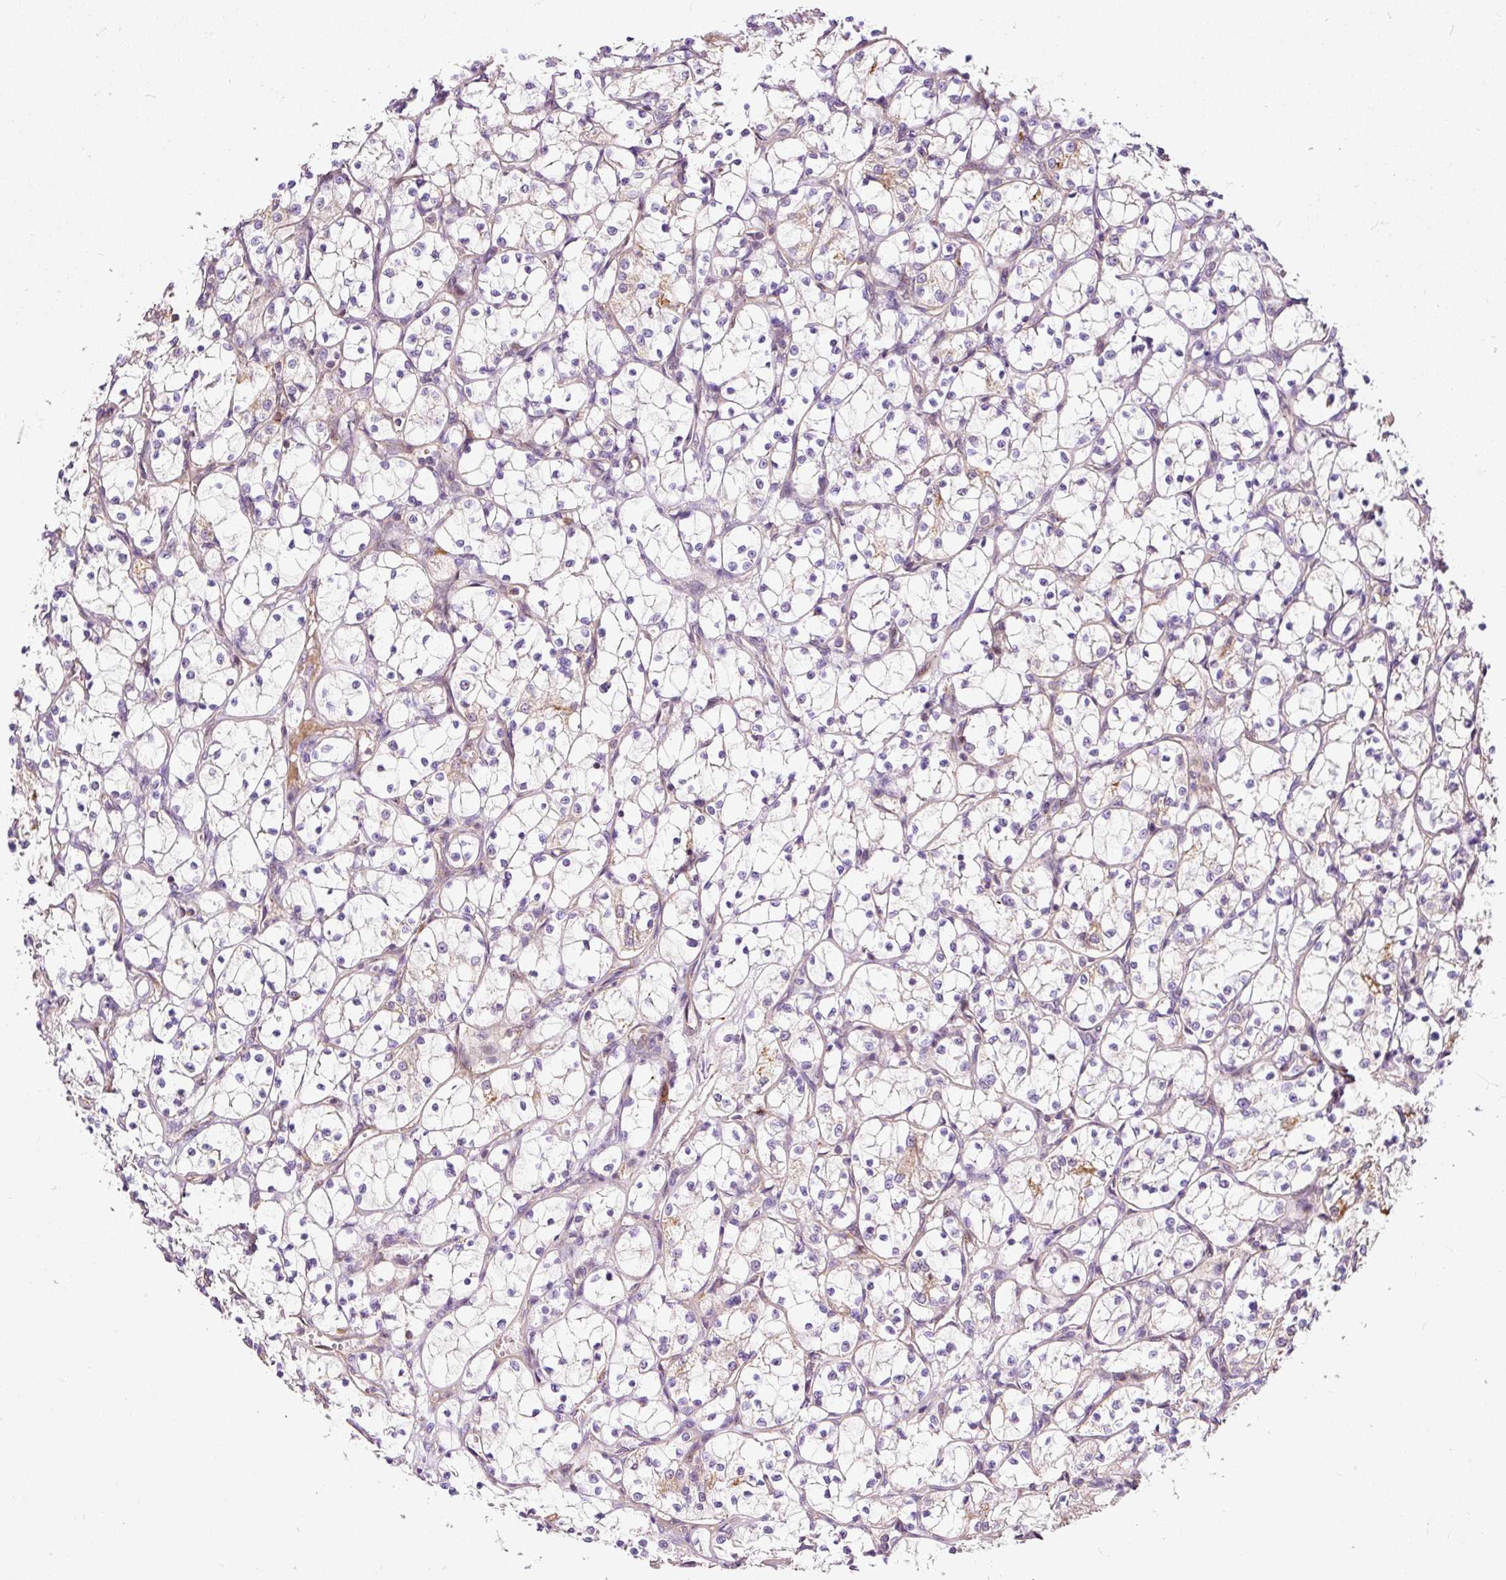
{"staining": {"intensity": "weak", "quantity": "25%-75%", "location": "cytoplasmic/membranous"}, "tissue": "renal cancer", "cell_type": "Tumor cells", "image_type": "cancer", "snomed": [{"axis": "morphology", "description": "Adenocarcinoma, NOS"}, {"axis": "topography", "description": "Kidney"}], "caption": "Renal cancer tissue exhibits weak cytoplasmic/membranous staining in about 25%-75% of tumor cells, visualized by immunohistochemistry.", "gene": "BOLA3", "patient": {"sex": "female", "age": 69}}